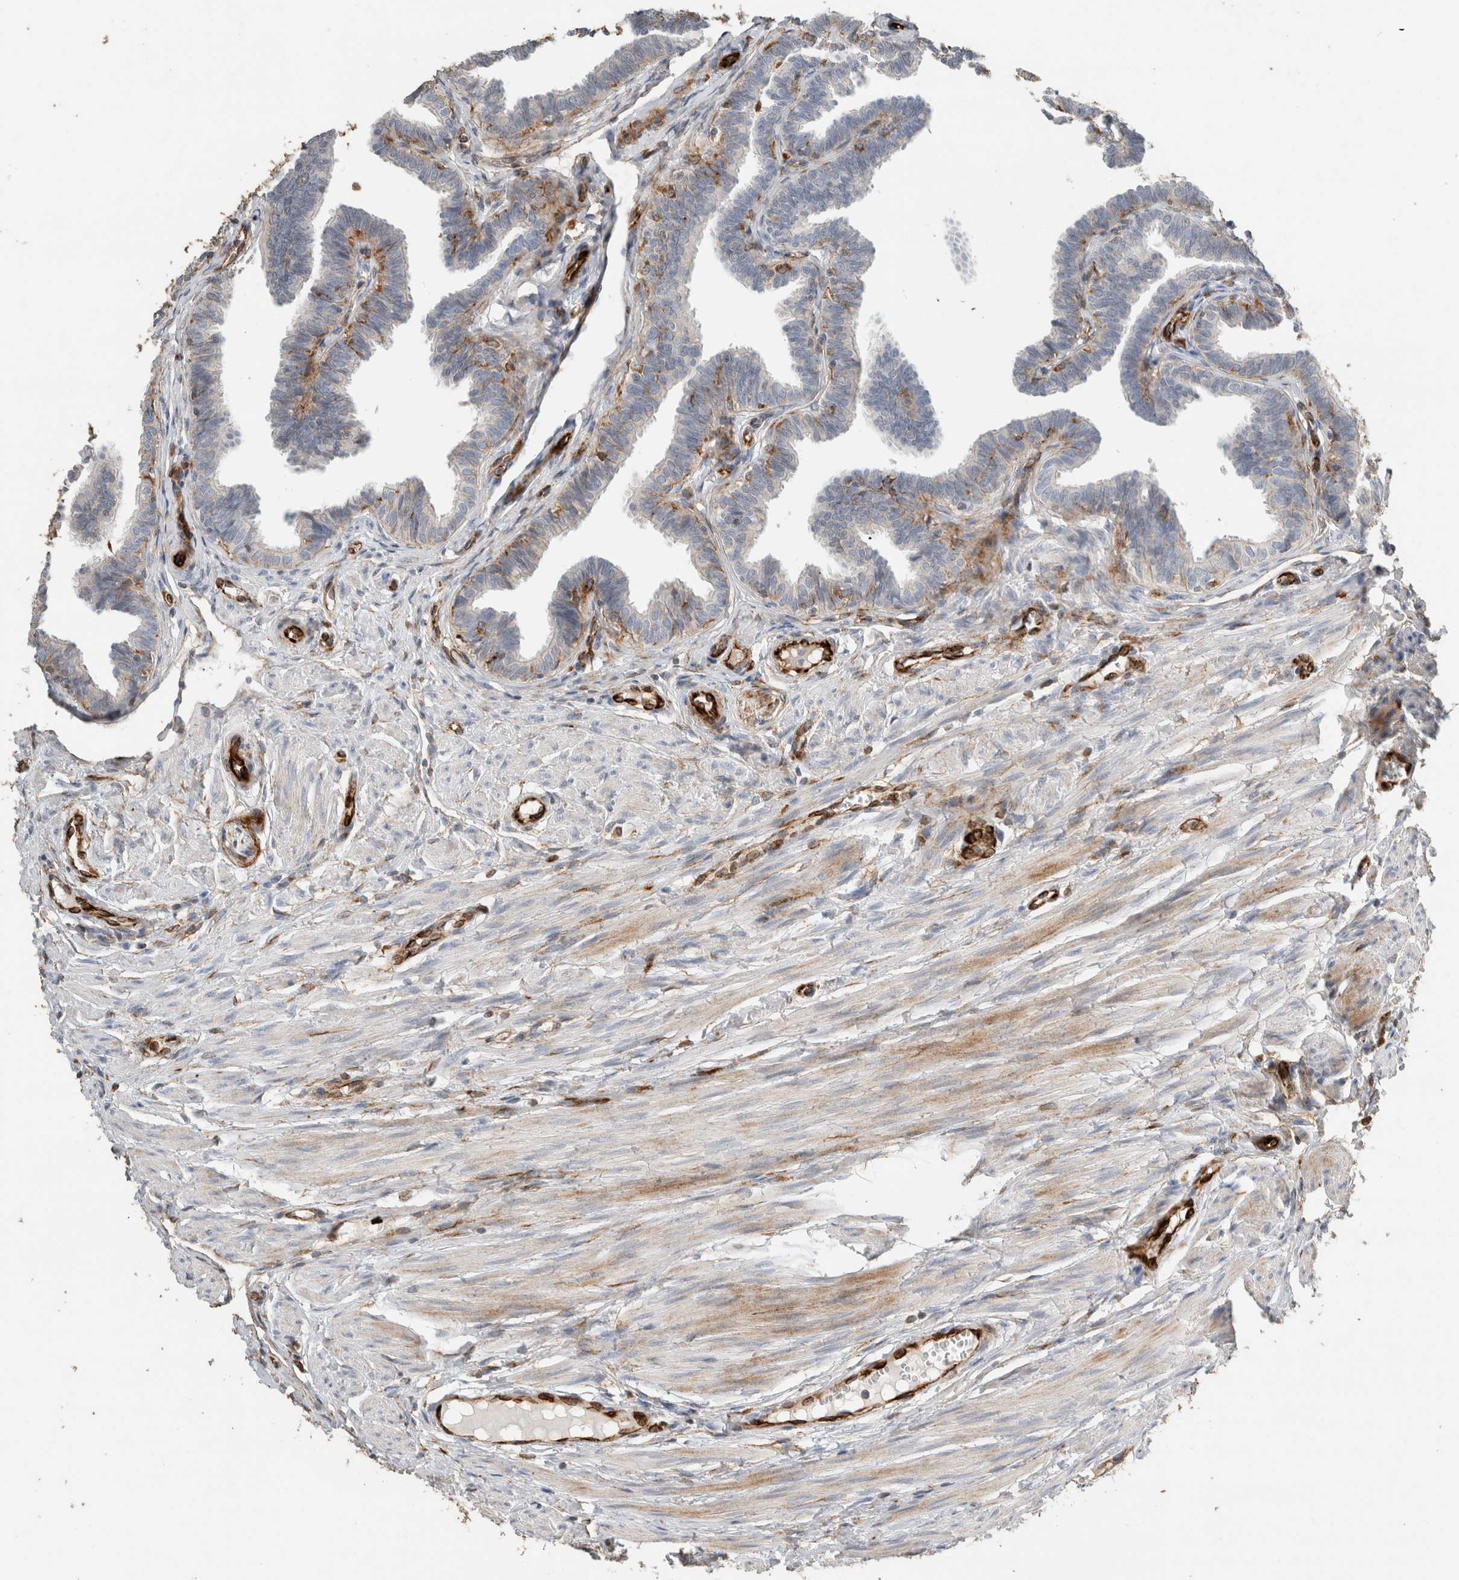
{"staining": {"intensity": "moderate", "quantity": "<25%", "location": "cytoplasmic/membranous"}, "tissue": "fallopian tube", "cell_type": "Glandular cells", "image_type": "normal", "snomed": [{"axis": "morphology", "description": "Normal tissue, NOS"}, {"axis": "topography", "description": "Fallopian tube"}, {"axis": "topography", "description": "Ovary"}], "caption": "The photomicrograph displays a brown stain indicating the presence of a protein in the cytoplasmic/membranous of glandular cells in fallopian tube.", "gene": "LY86", "patient": {"sex": "female", "age": 23}}